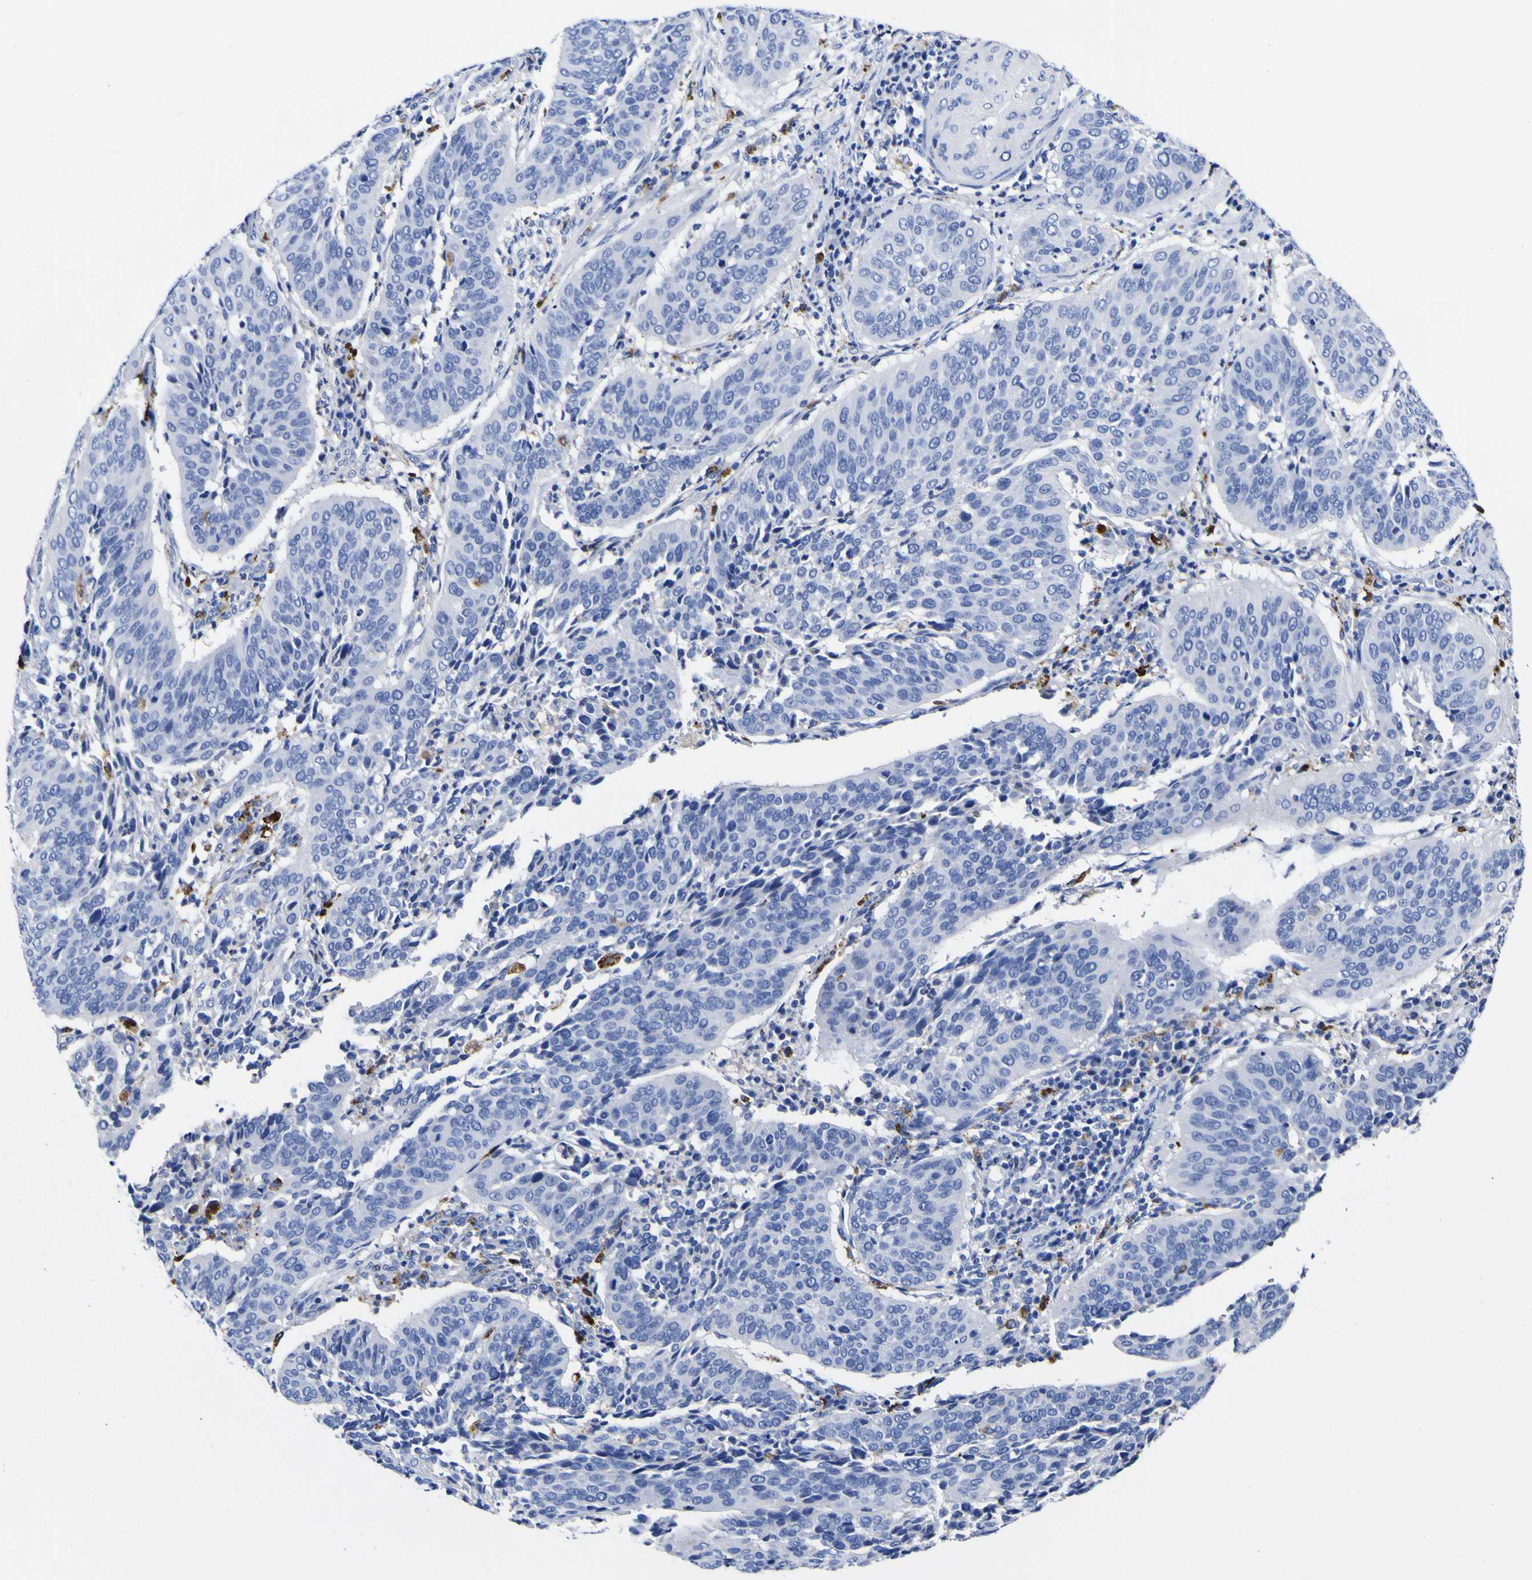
{"staining": {"intensity": "negative", "quantity": "none", "location": "none"}, "tissue": "cervical cancer", "cell_type": "Tumor cells", "image_type": "cancer", "snomed": [{"axis": "morphology", "description": "Normal tissue, NOS"}, {"axis": "morphology", "description": "Squamous cell carcinoma, NOS"}, {"axis": "topography", "description": "Cervix"}], "caption": "An IHC photomicrograph of cervical cancer (squamous cell carcinoma) is shown. There is no staining in tumor cells of cervical cancer (squamous cell carcinoma).", "gene": "HLA-DQA1", "patient": {"sex": "female", "age": 39}}